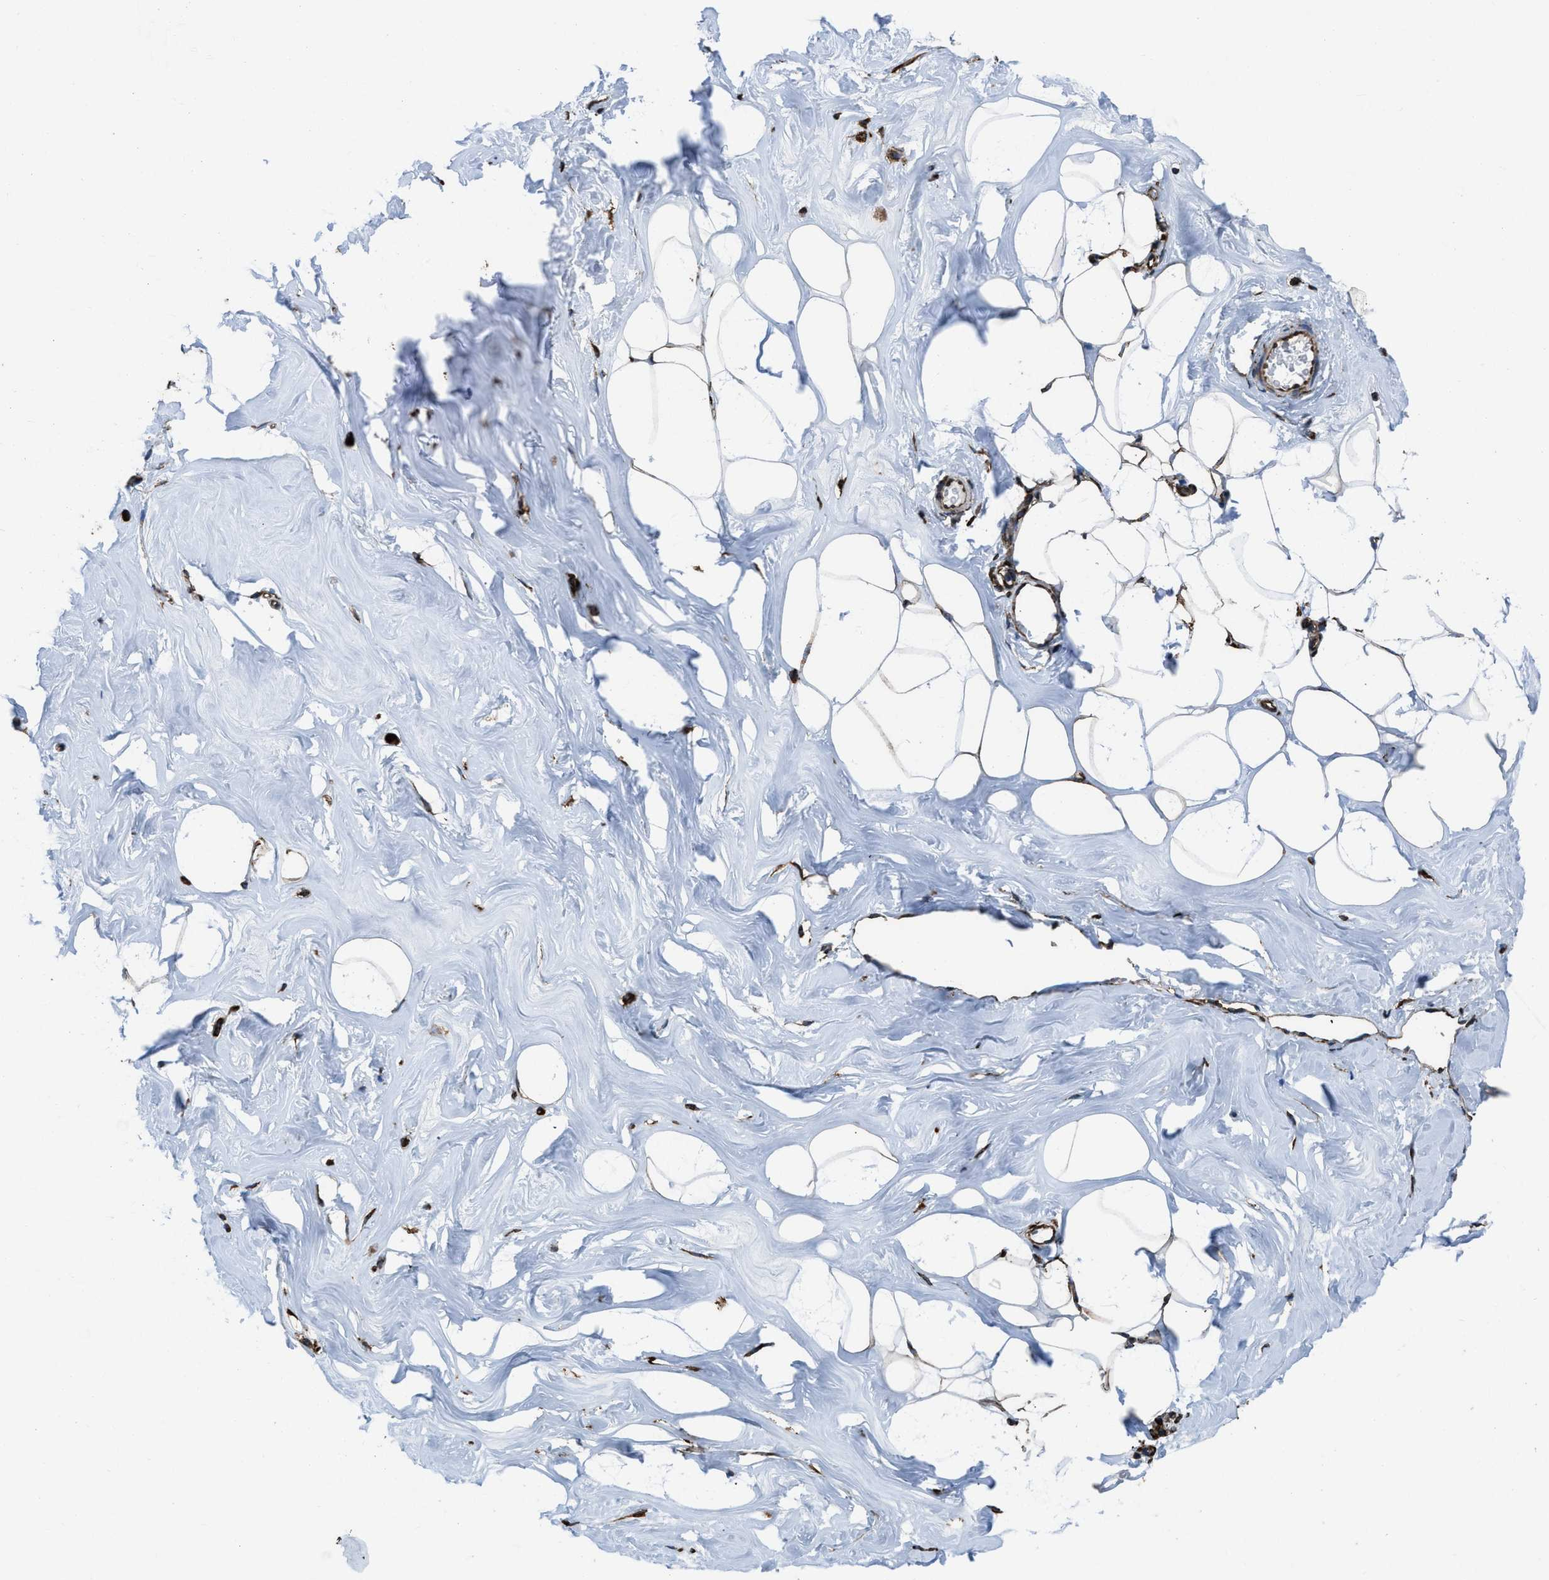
{"staining": {"intensity": "strong", "quantity": ">75%", "location": "cytoplasmic/membranous"}, "tissue": "adipose tissue", "cell_type": "Adipocytes", "image_type": "normal", "snomed": [{"axis": "morphology", "description": "Normal tissue, NOS"}, {"axis": "morphology", "description": "Fibrosis, NOS"}, {"axis": "topography", "description": "Breast"}, {"axis": "topography", "description": "Adipose tissue"}], "caption": "An IHC micrograph of unremarkable tissue is shown. Protein staining in brown shows strong cytoplasmic/membranous positivity in adipose tissue within adipocytes. The staining was performed using DAB (3,3'-diaminobenzidine), with brown indicating positive protein expression. Nuclei are stained blue with hematoxylin.", "gene": "CAPRIN1", "patient": {"sex": "female", "age": 39}}